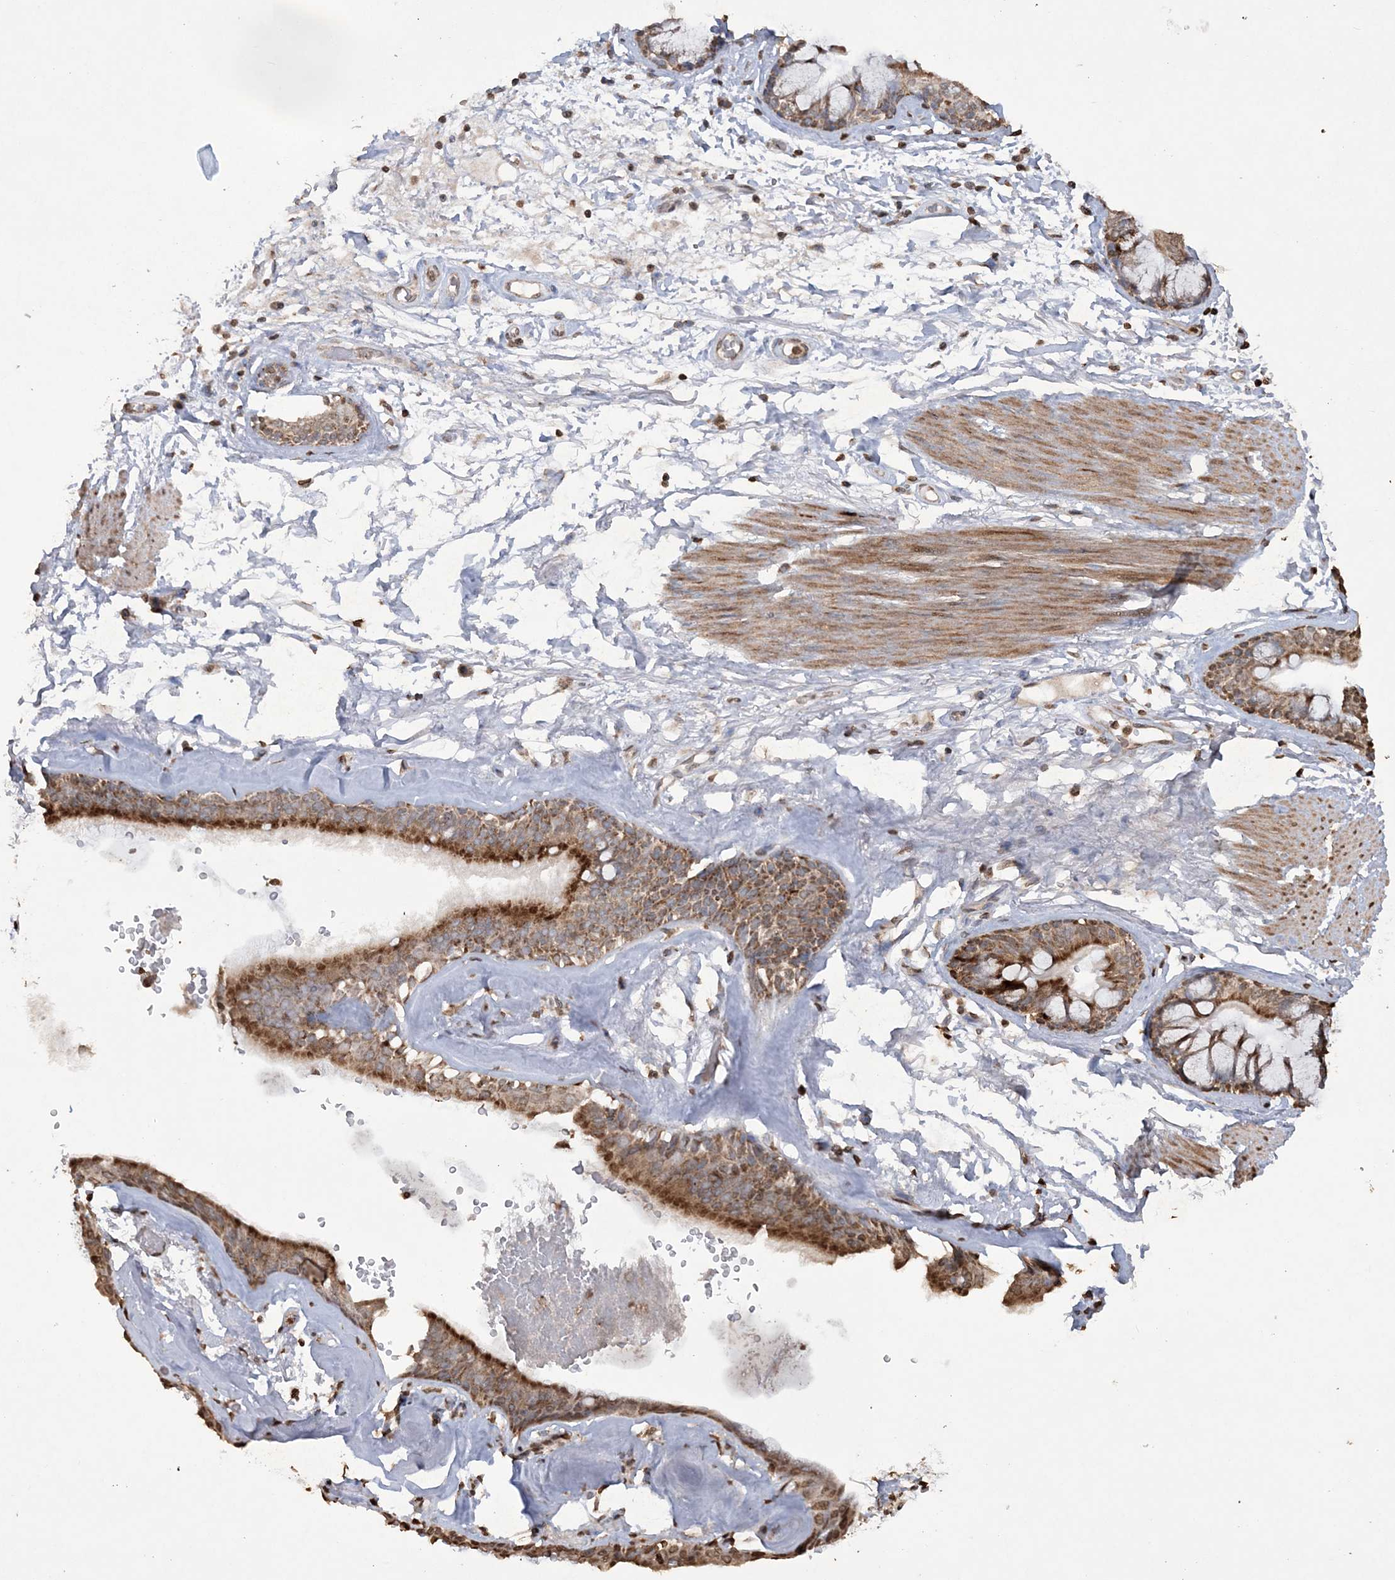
{"staining": {"intensity": "moderate", "quantity": ">75%", "location": "nuclear"}, "tissue": "soft tissue", "cell_type": "Fibroblasts", "image_type": "normal", "snomed": [{"axis": "morphology", "description": "Normal tissue, NOS"}, {"axis": "topography", "description": "Cartilage tissue"}], "caption": "A medium amount of moderate nuclear positivity is identified in about >75% of fibroblasts in unremarkable soft tissue.", "gene": "TTC7A", "patient": {"sex": "female", "age": 63}}